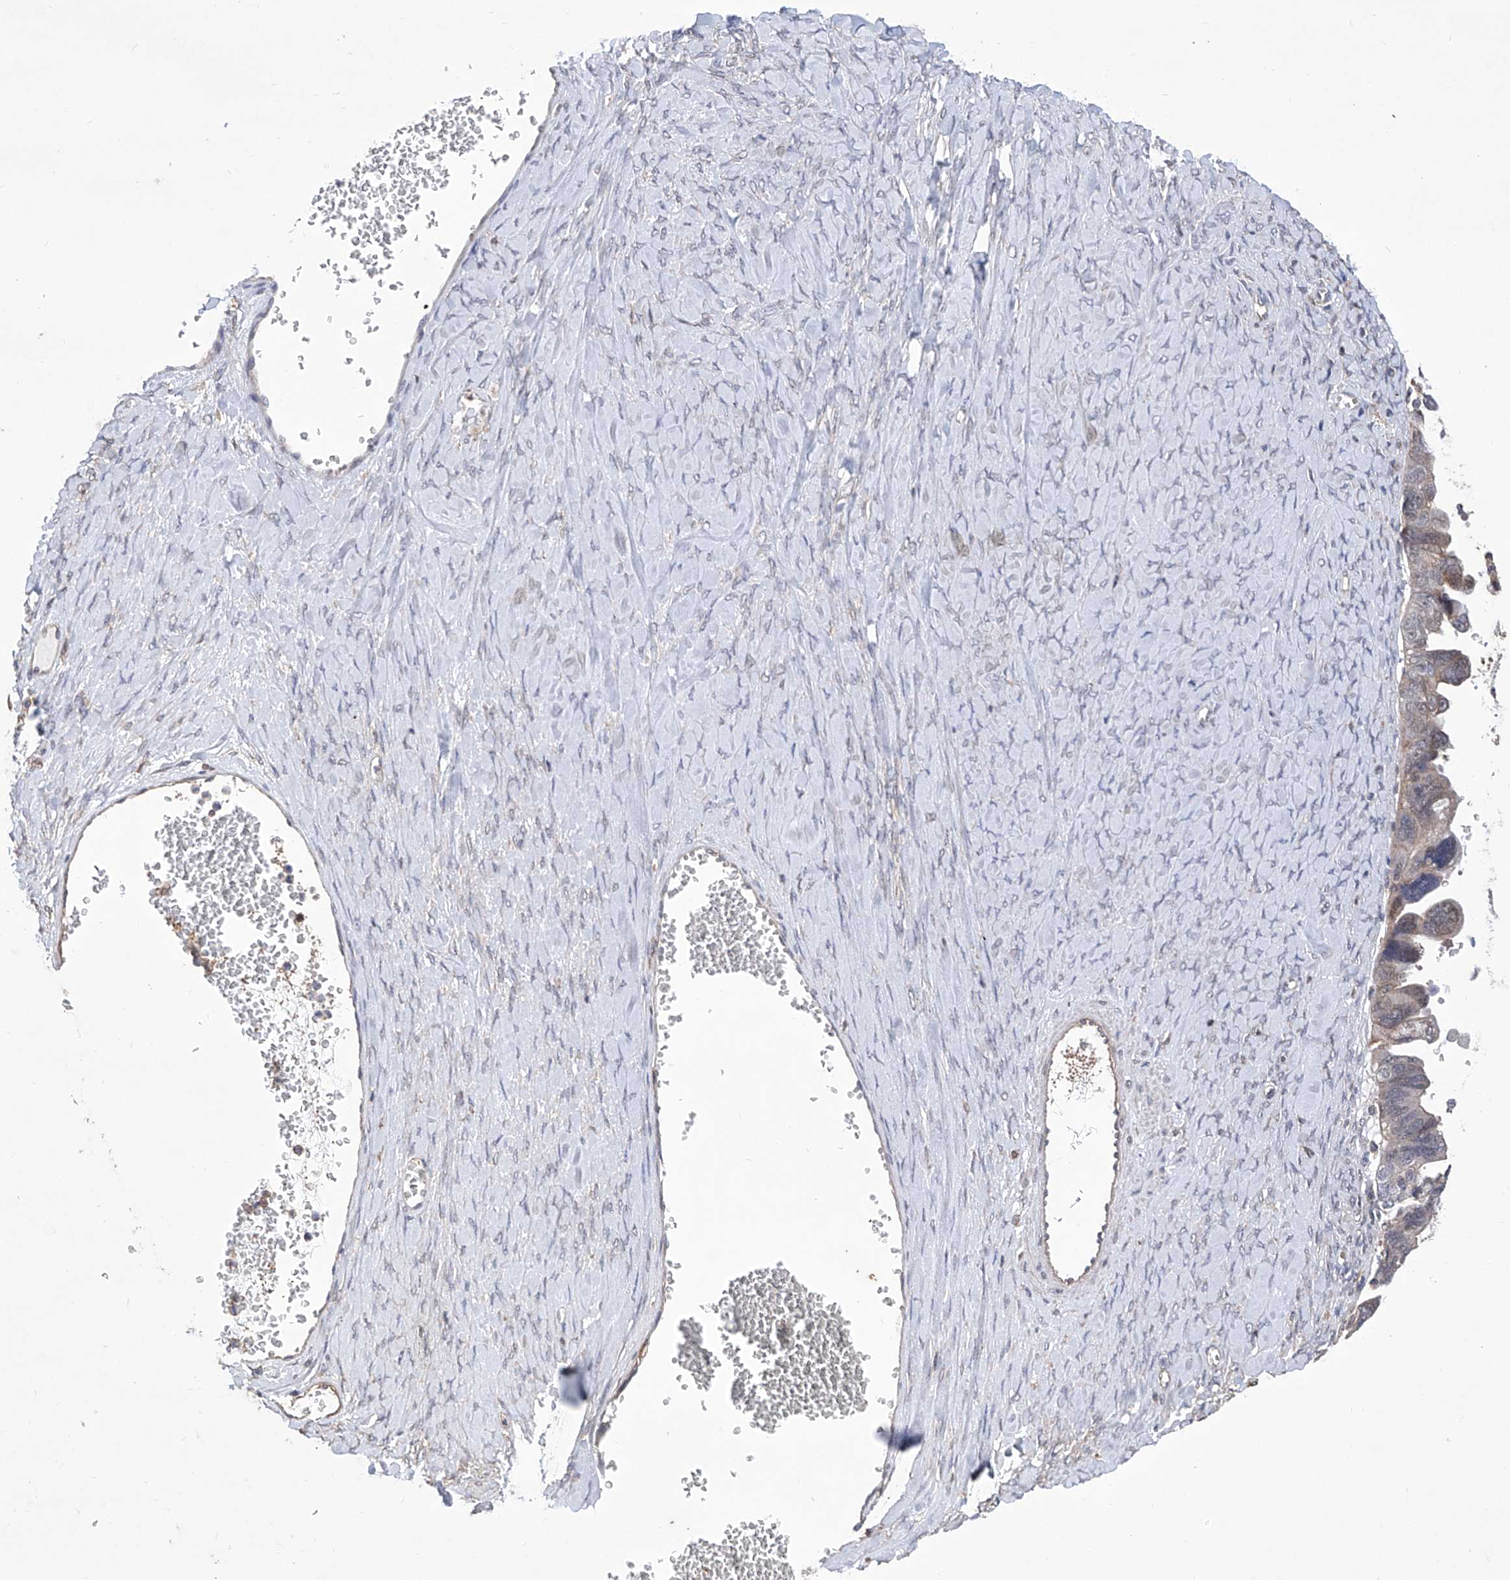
{"staining": {"intensity": "negative", "quantity": "none", "location": "none"}, "tissue": "ovarian cancer", "cell_type": "Tumor cells", "image_type": "cancer", "snomed": [{"axis": "morphology", "description": "Cystadenocarcinoma, serous, NOS"}, {"axis": "topography", "description": "Ovary"}], "caption": "A high-resolution micrograph shows immunohistochemistry (IHC) staining of serous cystadenocarcinoma (ovarian), which exhibits no significant positivity in tumor cells. (Brightfield microscopy of DAB (3,3'-diaminobenzidine) IHC at high magnification).", "gene": "KIFC2", "patient": {"sex": "female", "age": 79}}